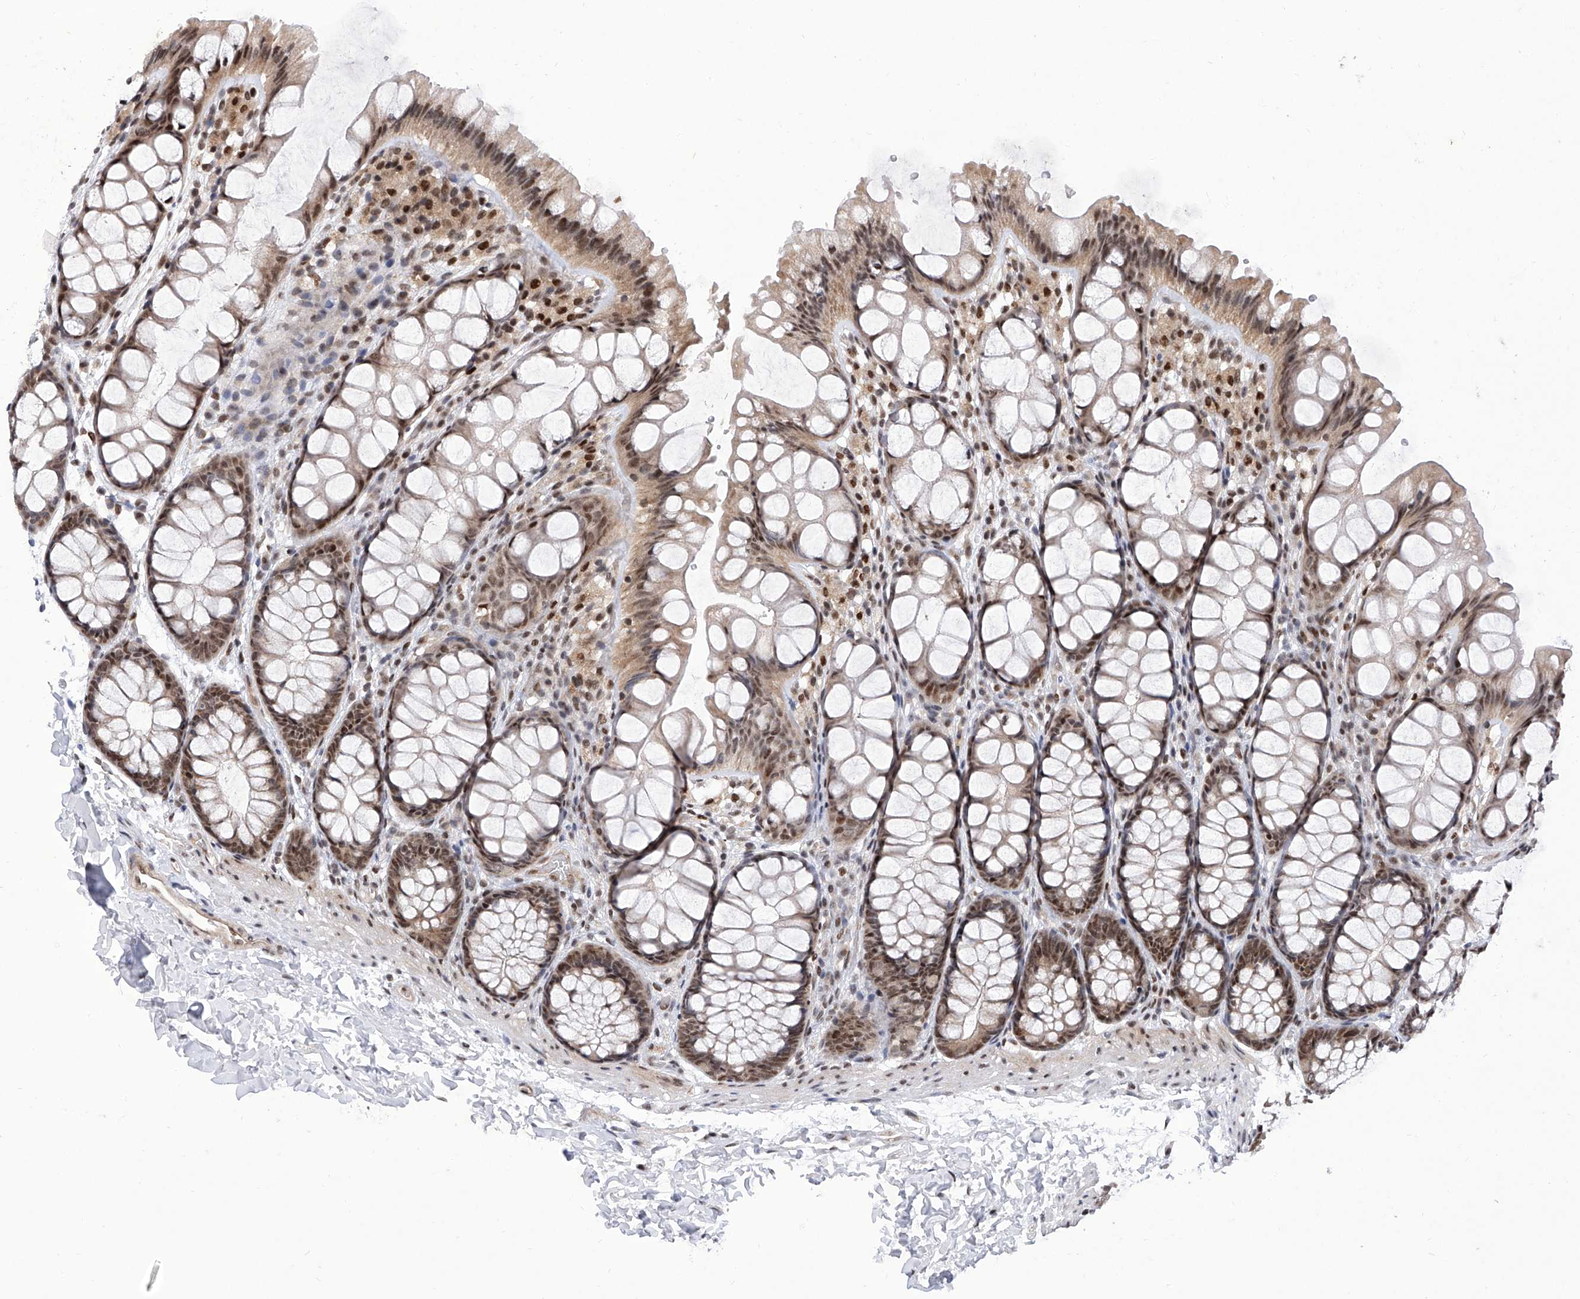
{"staining": {"intensity": "moderate", "quantity": ">75%", "location": "nuclear"}, "tissue": "colon", "cell_type": "Endothelial cells", "image_type": "normal", "snomed": [{"axis": "morphology", "description": "Normal tissue, NOS"}, {"axis": "topography", "description": "Colon"}], "caption": "Moderate nuclear protein expression is present in about >75% of endothelial cells in colon.", "gene": "RAD54L", "patient": {"sex": "male", "age": 47}}